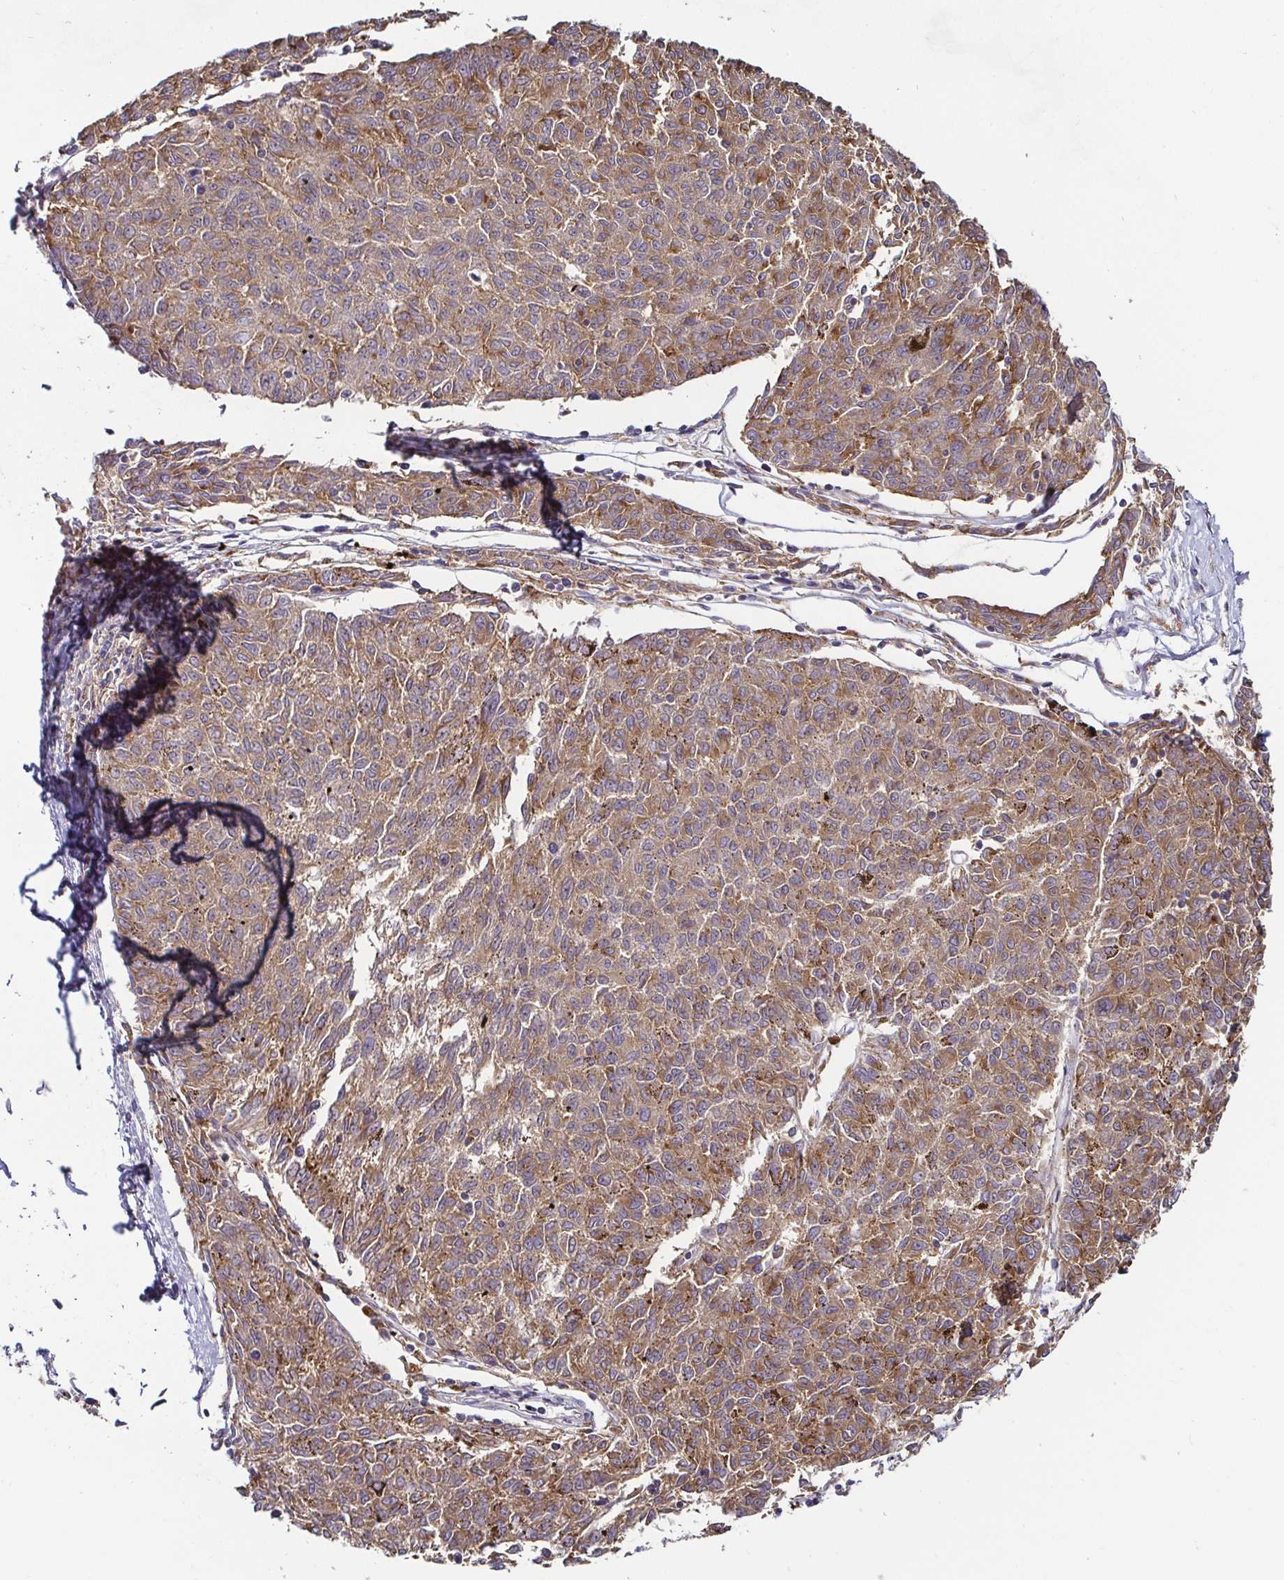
{"staining": {"intensity": "weak", "quantity": ">75%", "location": "cytoplasmic/membranous"}, "tissue": "melanoma", "cell_type": "Tumor cells", "image_type": "cancer", "snomed": [{"axis": "morphology", "description": "Malignant melanoma, NOS"}, {"axis": "topography", "description": "Skin"}], "caption": "Protein expression analysis of malignant melanoma reveals weak cytoplasmic/membranous expression in about >75% of tumor cells. The staining was performed using DAB to visualize the protein expression in brown, while the nuclei were stained in blue with hematoxylin (Magnification: 20x).", "gene": "CDH18", "patient": {"sex": "female", "age": 72}}